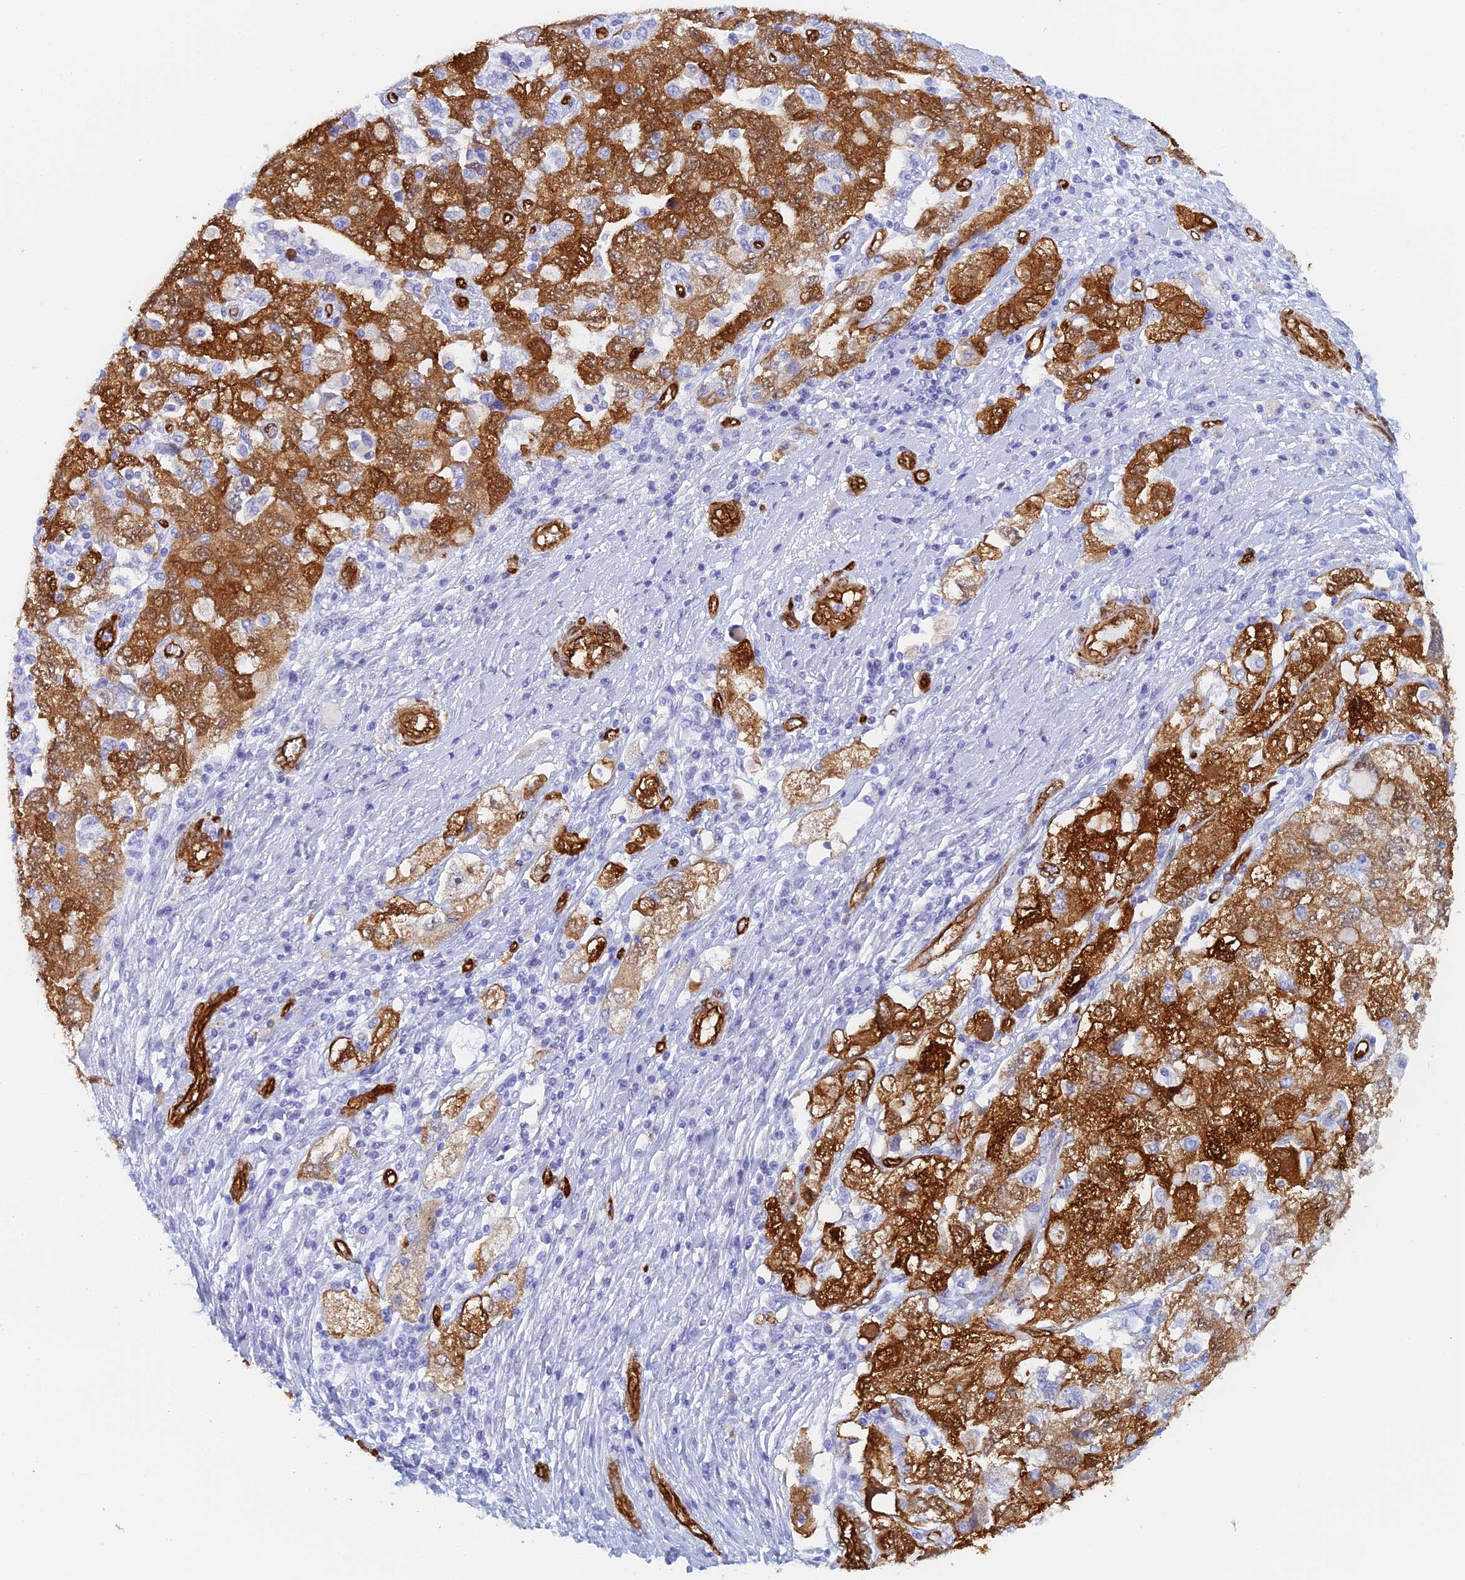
{"staining": {"intensity": "strong", "quantity": ">75%", "location": "cytoplasmic/membranous"}, "tissue": "ovarian cancer", "cell_type": "Tumor cells", "image_type": "cancer", "snomed": [{"axis": "morphology", "description": "Carcinoma, NOS"}, {"axis": "morphology", "description": "Cystadenocarcinoma, serous, NOS"}, {"axis": "topography", "description": "Ovary"}], "caption": "Ovarian cancer (serous cystadenocarcinoma) stained for a protein displays strong cytoplasmic/membranous positivity in tumor cells. (DAB (3,3'-diaminobenzidine) IHC with brightfield microscopy, high magnification).", "gene": "CRIP2", "patient": {"sex": "female", "age": 69}}